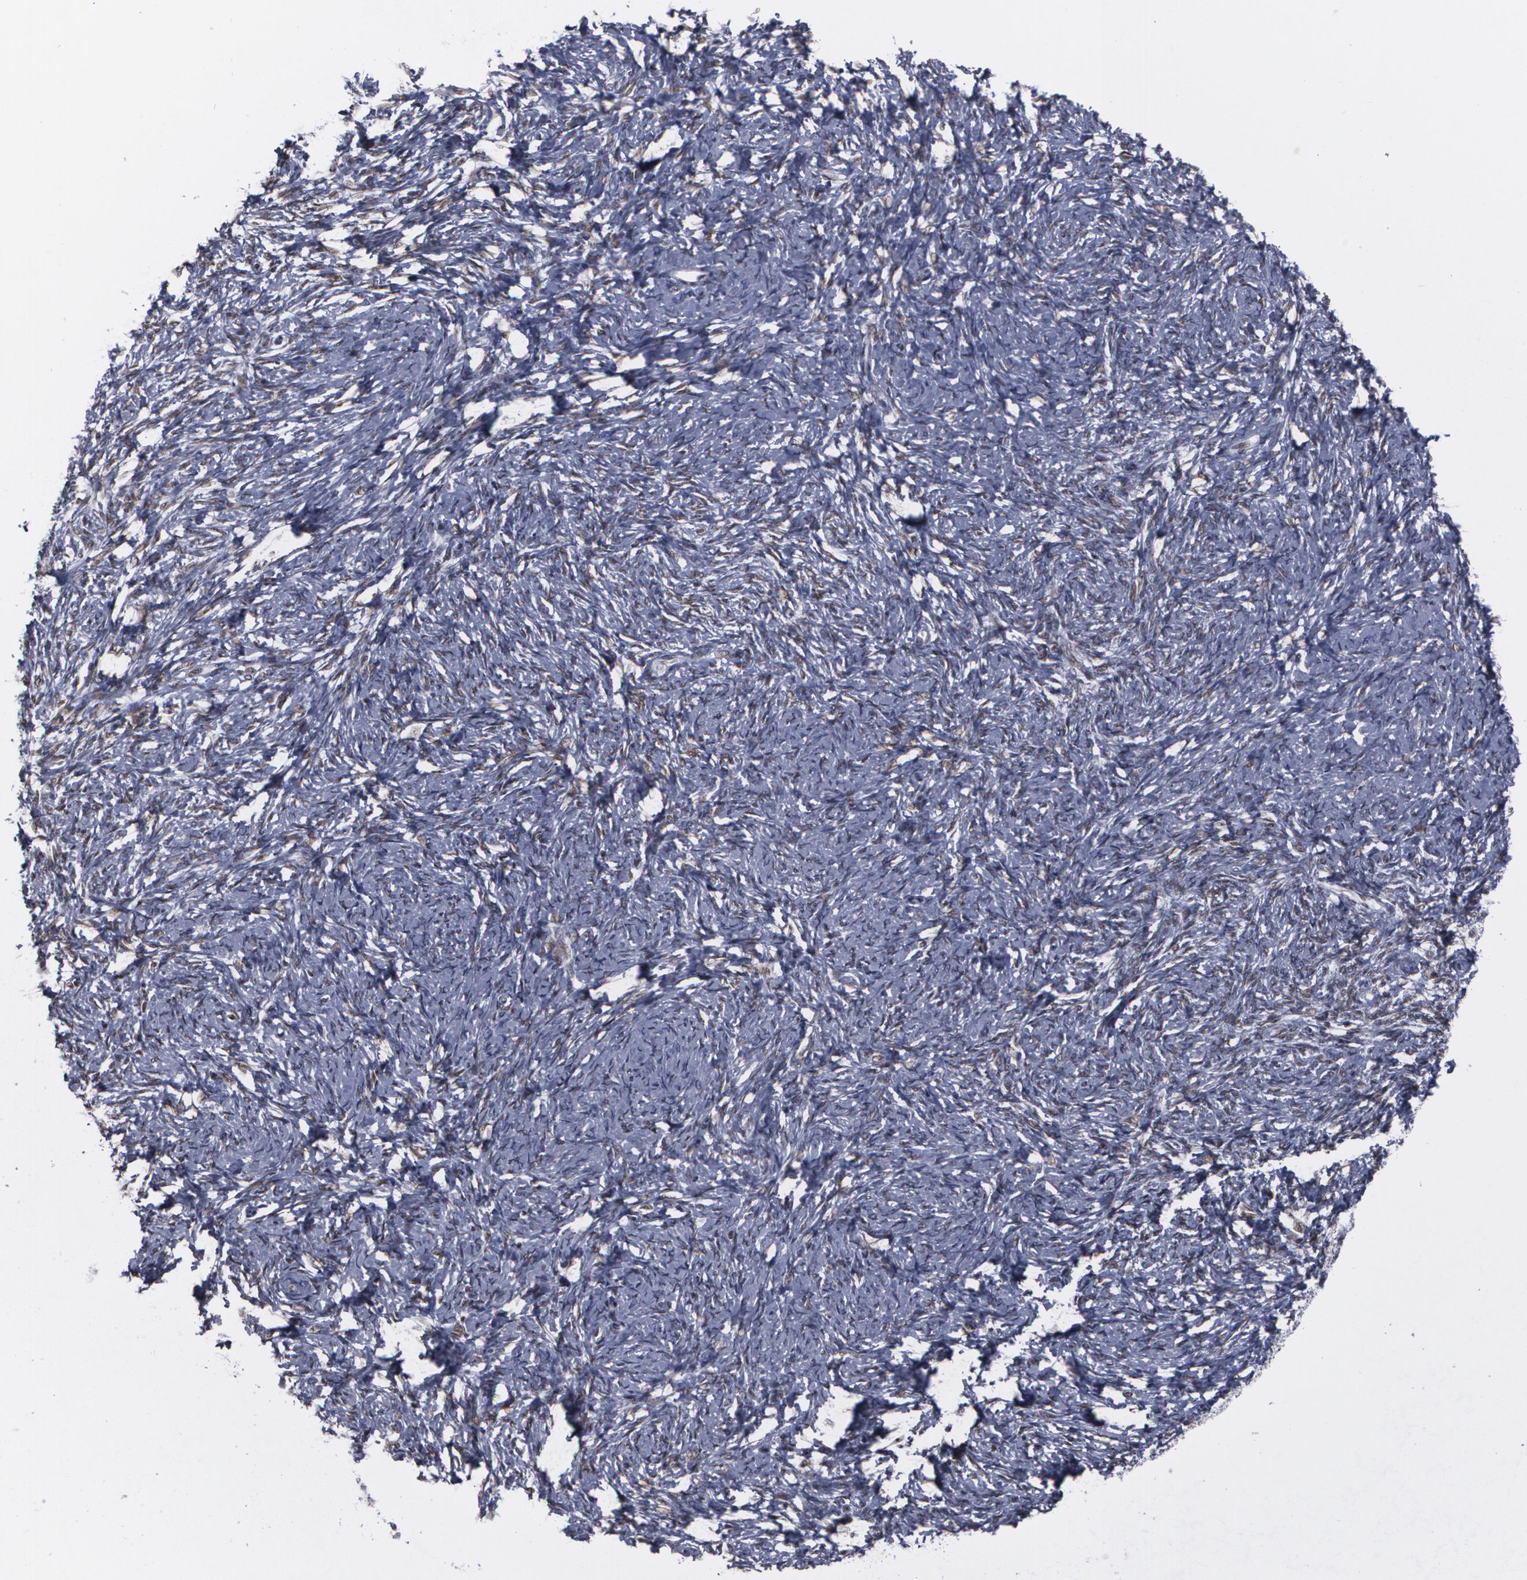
{"staining": {"intensity": "weak", "quantity": "<25%", "location": "cytoplasmic/membranous,nuclear"}, "tissue": "ovarian cancer", "cell_type": "Tumor cells", "image_type": "cancer", "snomed": [{"axis": "morphology", "description": "Normal tissue, NOS"}, {"axis": "morphology", "description": "Cystadenocarcinoma, serous, NOS"}, {"axis": "topography", "description": "Ovary"}], "caption": "This is an immunohistochemistry (IHC) image of human ovarian cancer (serous cystadenocarcinoma). There is no staining in tumor cells.", "gene": "MCL1", "patient": {"sex": "female", "age": 62}}